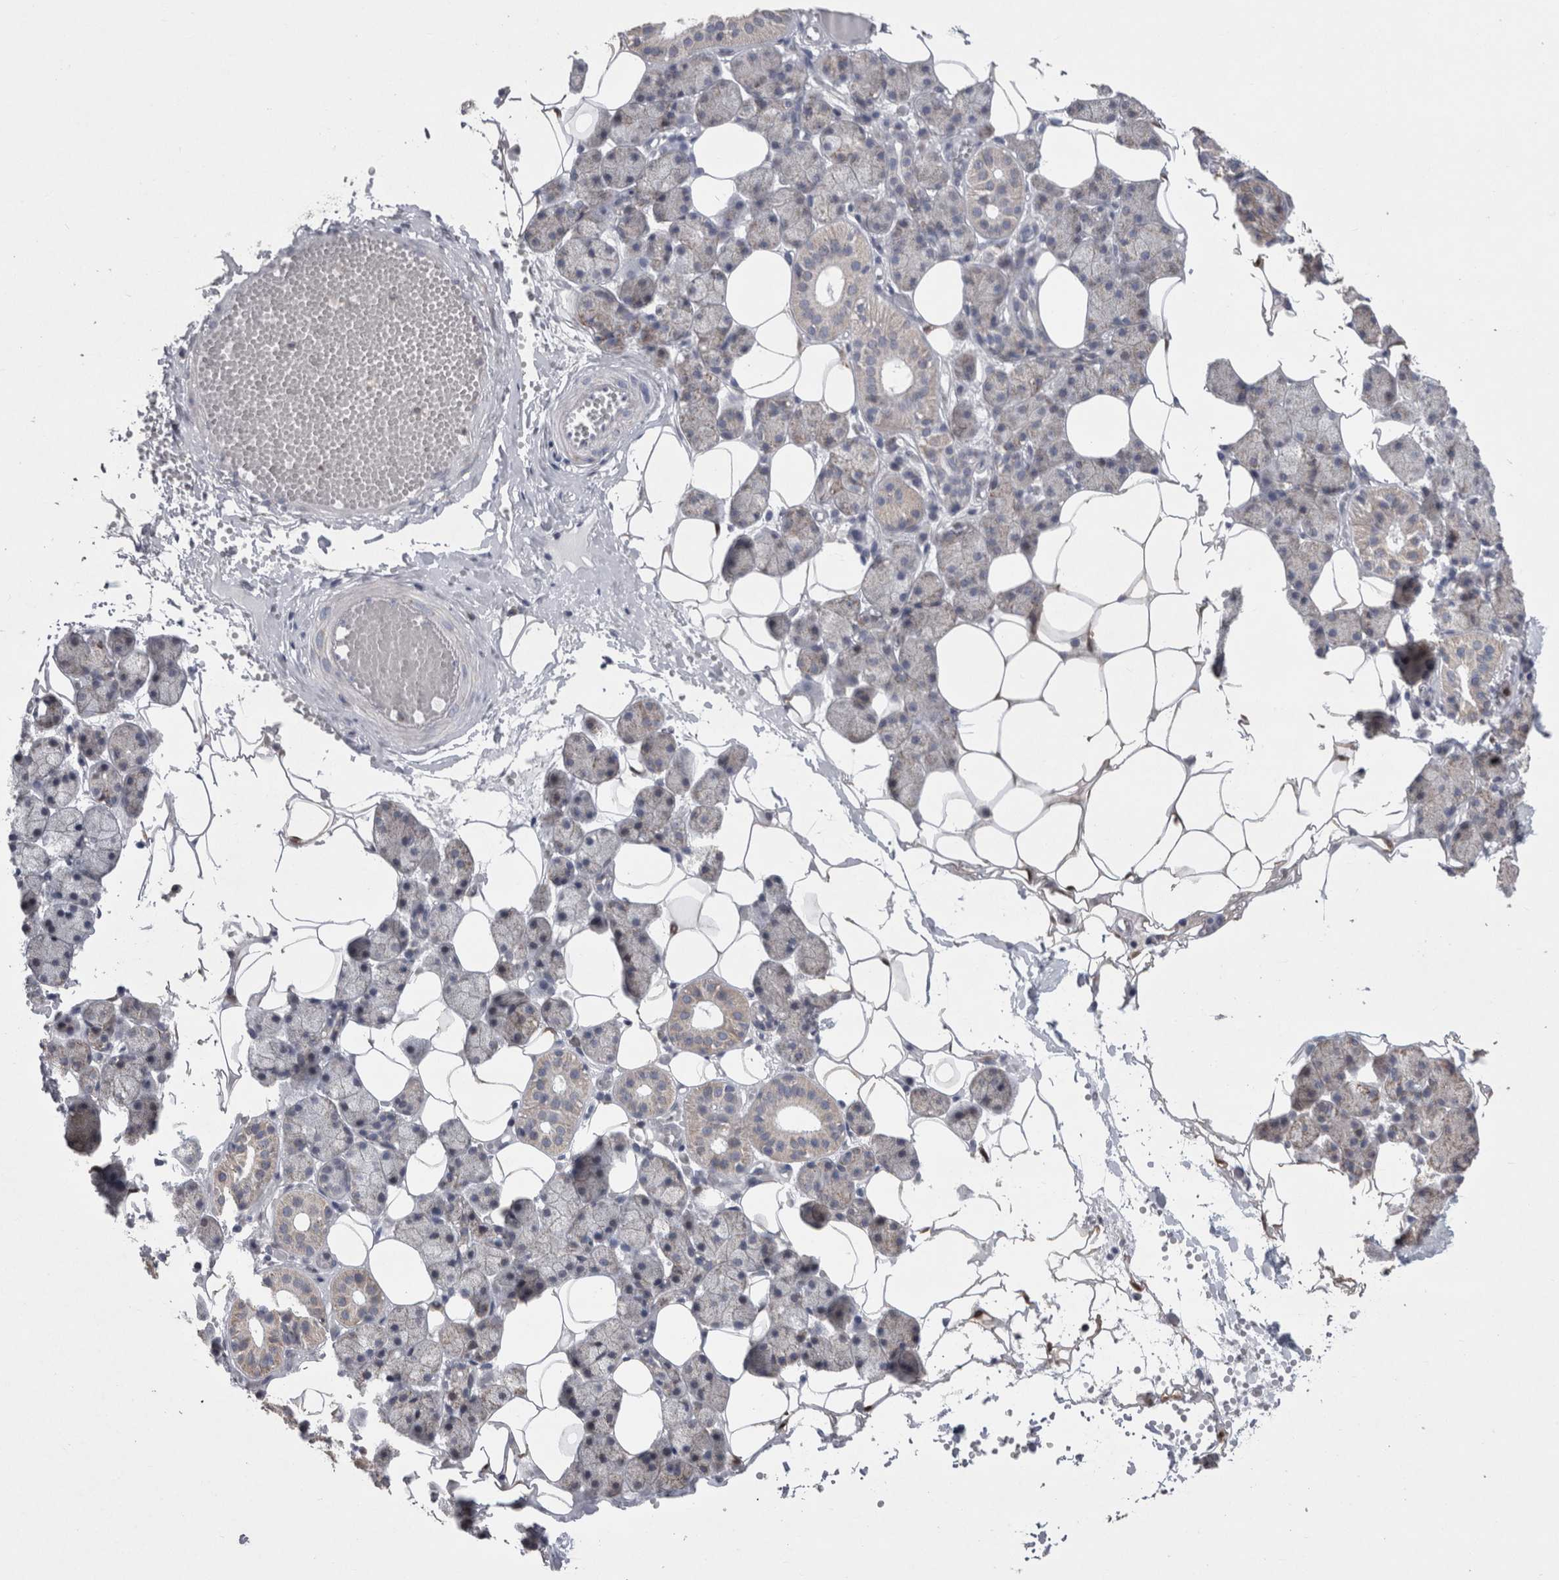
{"staining": {"intensity": "weak", "quantity": "<25%", "location": "cytoplasmic/membranous"}, "tissue": "salivary gland", "cell_type": "Glandular cells", "image_type": "normal", "snomed": [{"axis": "morphology", "description": "Normal tissue, NOS"}, {"axis": "topography", "description": "Salivary gland"}], "caption": "Normal salivary gland was stained to show a protein in brown. There is no significant positivity in glandular cells. (Brightfield microscopy of DAB IHC at high magnification).", "gene": "AGMAT", "patient": {"sex": "female", "age": 33}}